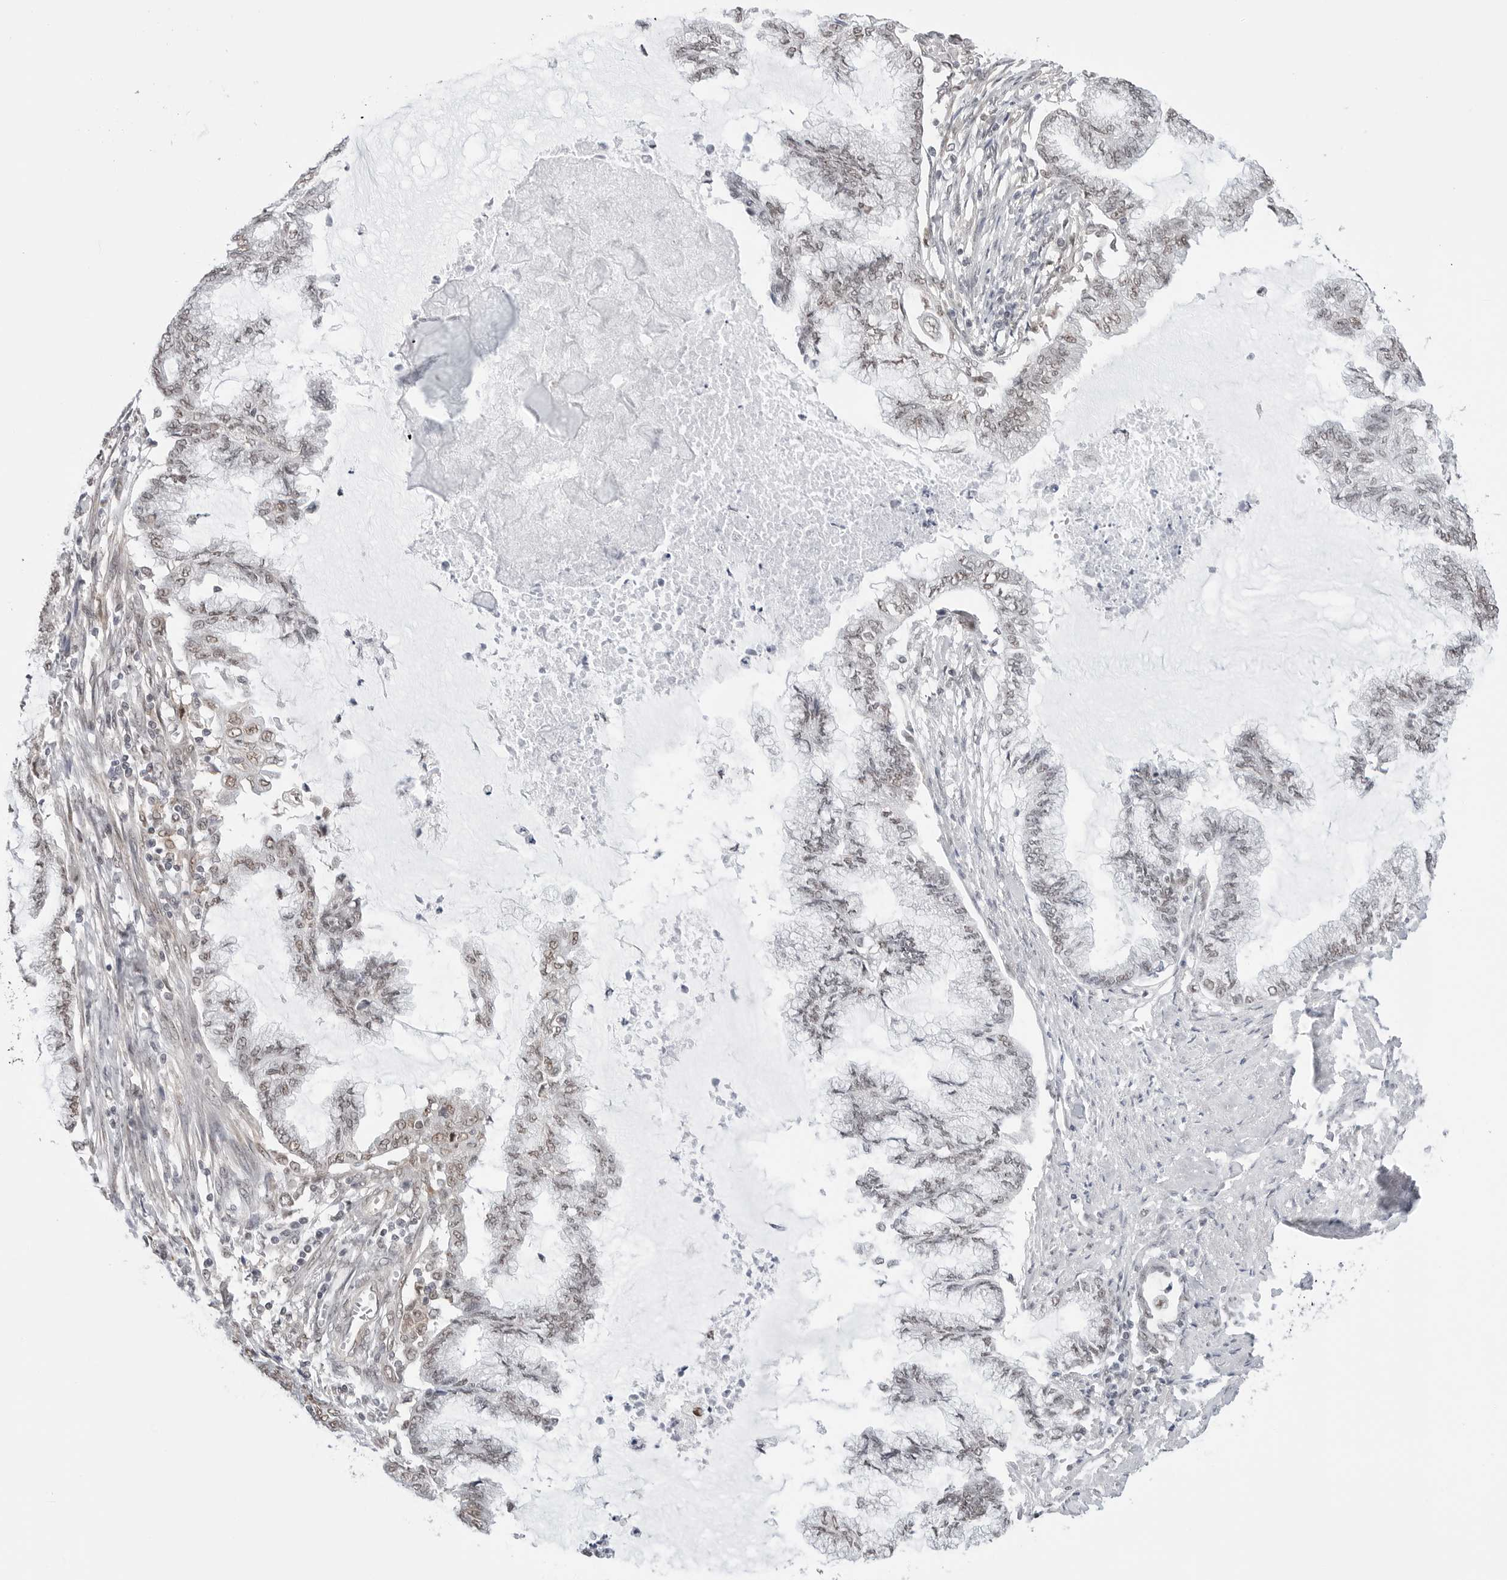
{"staining": {"intensity": "weak", "quantity": "25%-75%", "location": "nuclear"}, "tissue": "endometrial cancer", "cell_type": "Tumor cells", "image_type": "cancer", "snomed": [{"axis": "morphology", "description": "Adenocarcinoma, NOS"}, {"axis": "topography", "description": "Endometrium"}], "caption": "Protein expression analysis of endometrial cancer (adenocarcinoma) displays weak nuclear expression in about 25%-75% of tumor cells.", "gene": "C1orf162", "patient": {"sex": "female", "age": 86}}